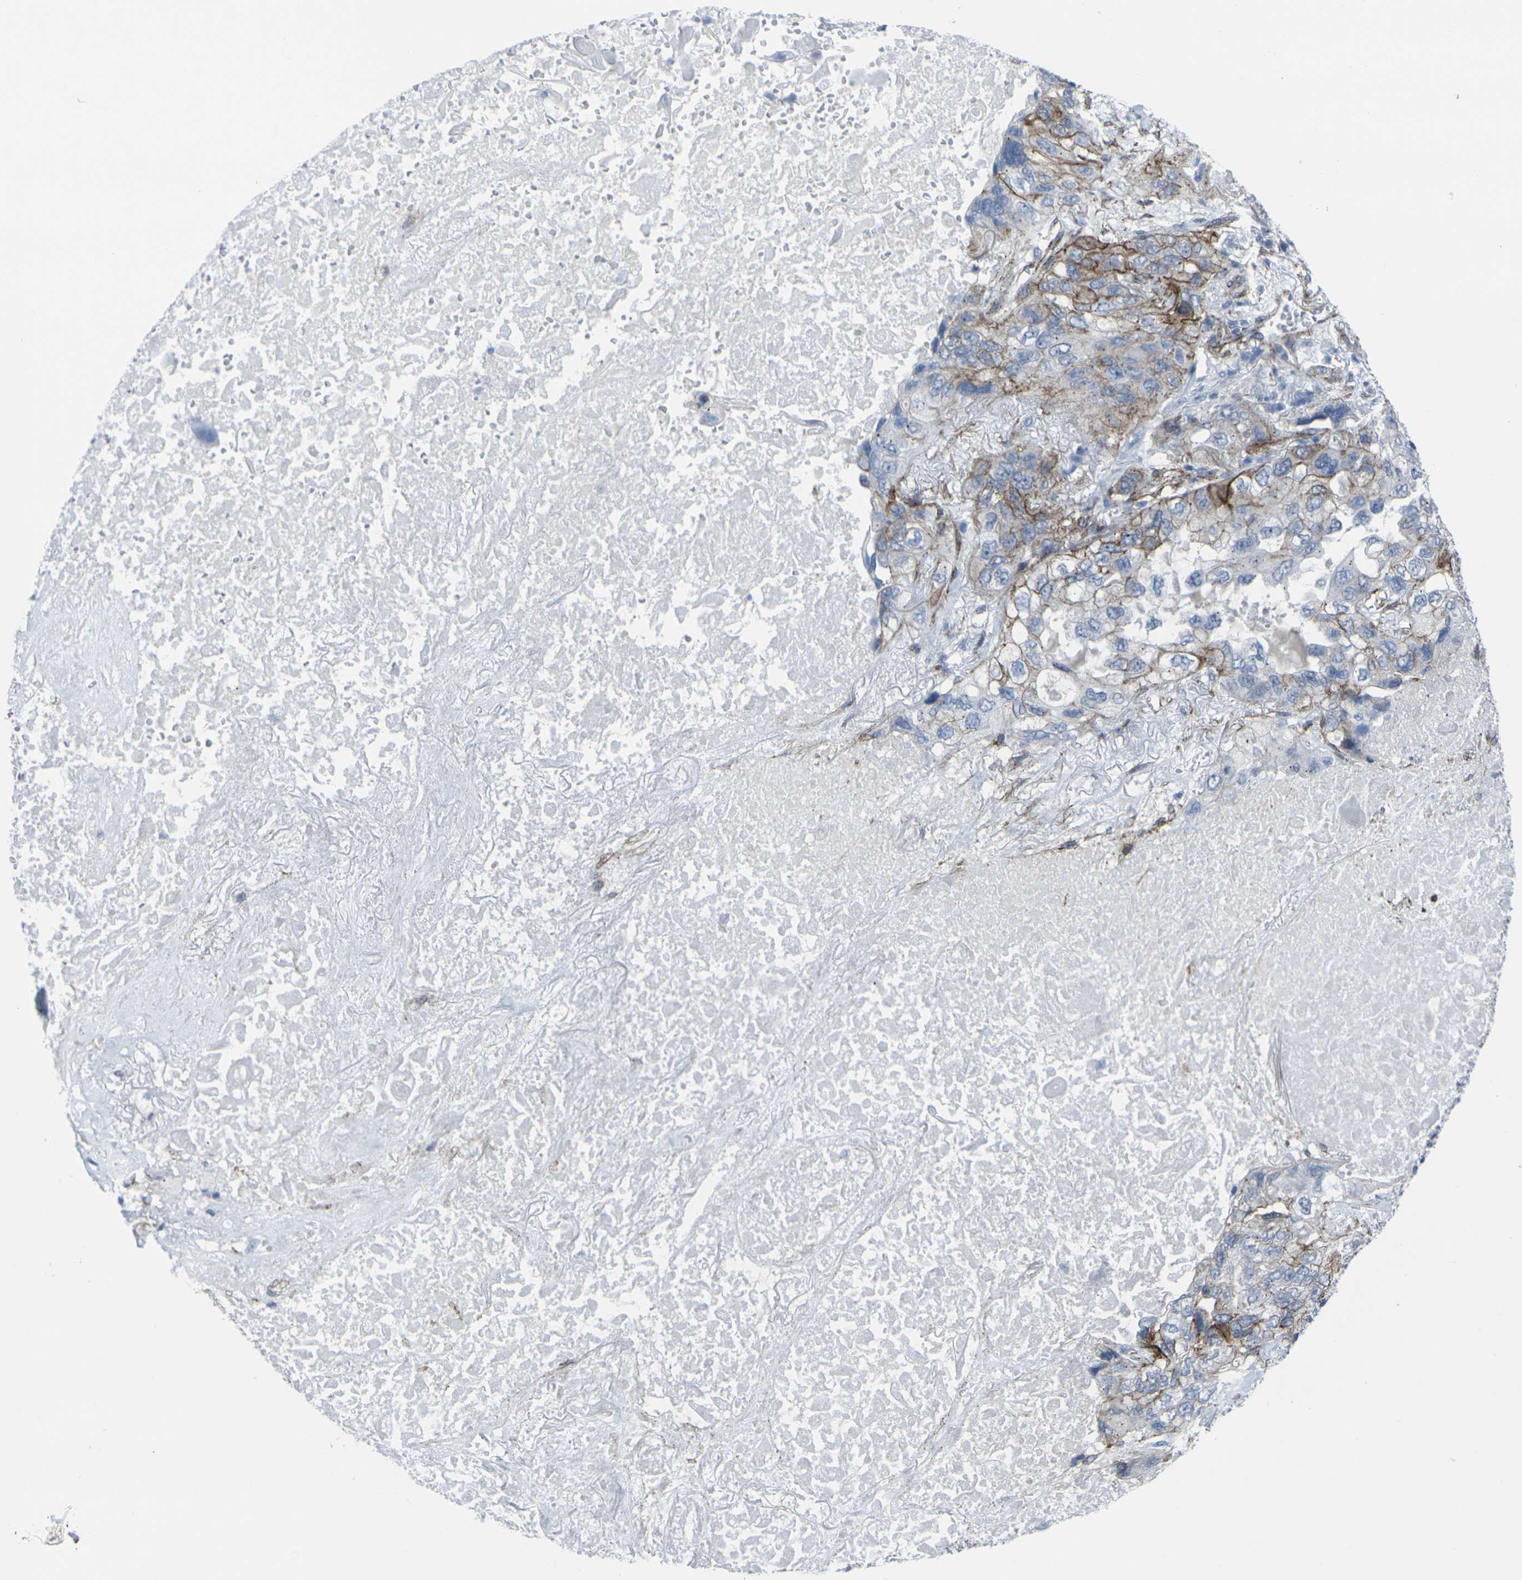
{"staining": {"intensity": "moderate", "quantity": "<25%", "location": "cytoplasmic/membranous"}, "tissue": "lung cancer", "cell_type": "Tumor cells", "image_type": "cancer", "snomed": [{"axis": "morphology", "description": "Squamous cell carcinoma, NOS"}, {"axis": "topography", "description": "Lung"}], "caption": "This photomicrograph displays IHC staining of human lung cancer, with low moderate cytoplasmic/membranous positivity in about <25% of tumor cells.", "gene": "CDH11", "patient": {"sex": "female", "age": 73}}